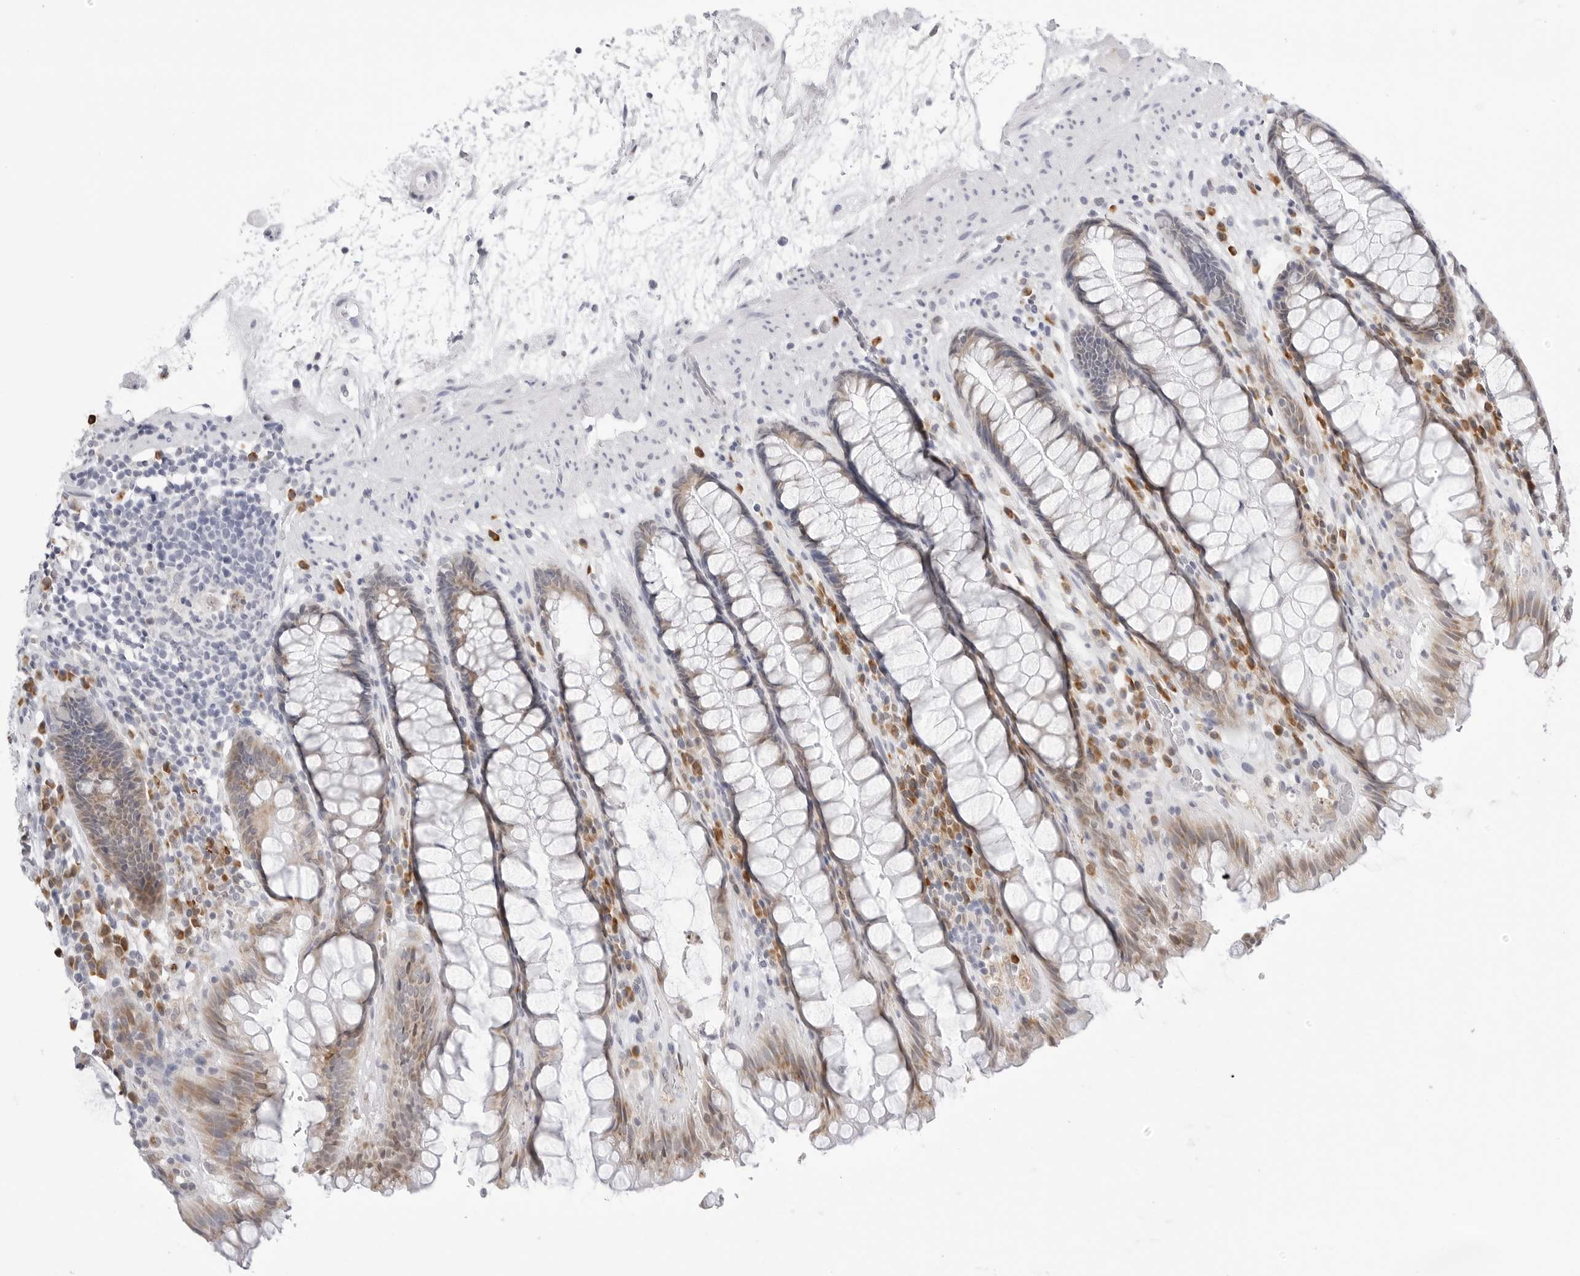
{"staining": {"intensity": "weak", "quantity": "25%-75%", "location": "cytoplasmic/membranous"}, "tissue": "rectum", "cell_type": "Glandular cells", "image_type": "normal", "snomed": [{"axis": "morphology", "description": "Normal tissue, NOS"}, {"axis": "topography", "description": "Rectum"}], "caption": "Immunohistochemical staining of unremarkable human rectum exhibits 25%-75% levels of weak cytoplasmic/membranous protein positivity in about 25%-75% of glandular cells. (DAB (3,3'-diaminobenzidine) IHC with brightfield microscopy, high magnification).", "gene": "RPN1", "patient": {"sex": "male", "age": 64}}